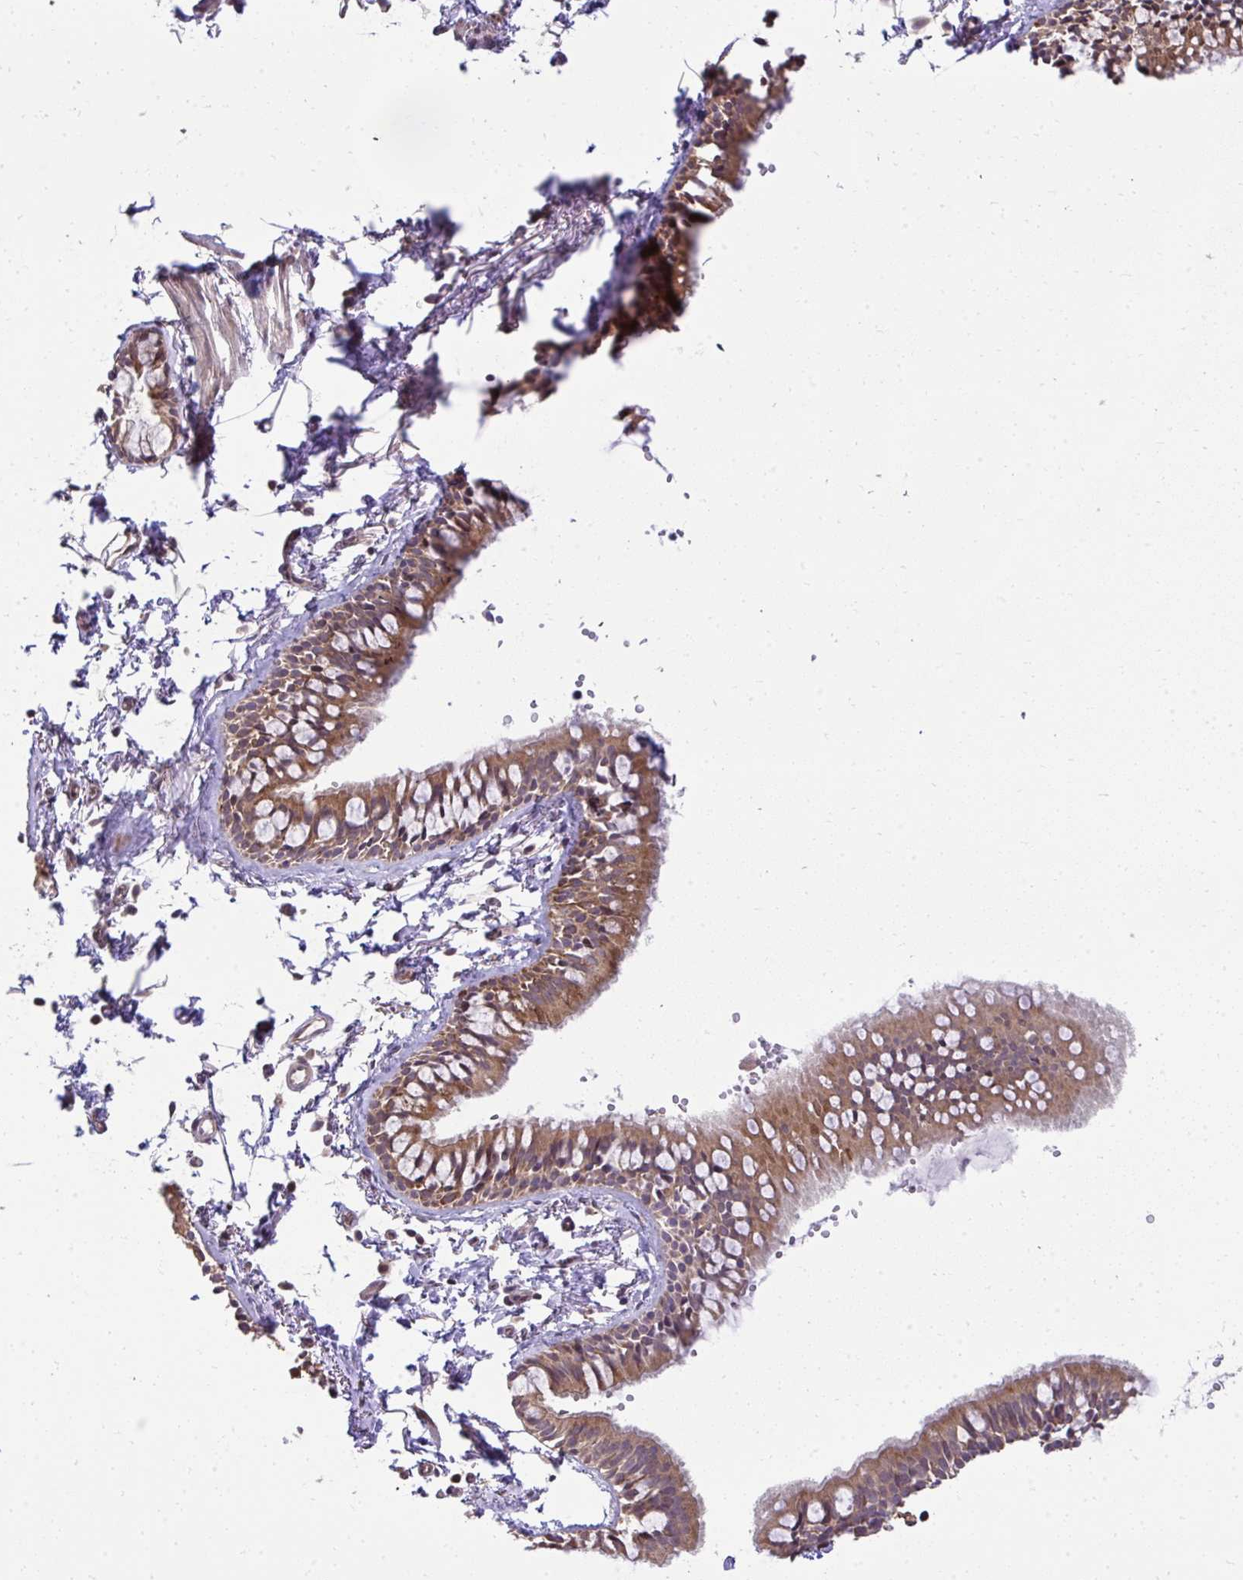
{"staining": {"intensity": "strong", "quantity": ">75%", "location": "cytoplasmic/membranous"}, "tissue": "bronchus", "cell_type": "Respiratory epithelial cells", "image_type": "normal", "snomed": [{"axis": "morphology", "description": "Normal tissue, NOS"}, {"axis": "topography", "description": "Cartilage tissue"}, {"axis": "topography", "description": "Bronchus"}, {"axis": "topography", "description": "Peripheral nerve tissue"}], "caption": "Immunohistochemistry histopathology image of normal bronchus stained for a protein (brown), which displays high levels of strong cytoplasmic/membranous positivity in approximately >75% of respiratory epithelial cells.", "gene": "RDH14", "patient": {"sex": "female", "age": 59}}